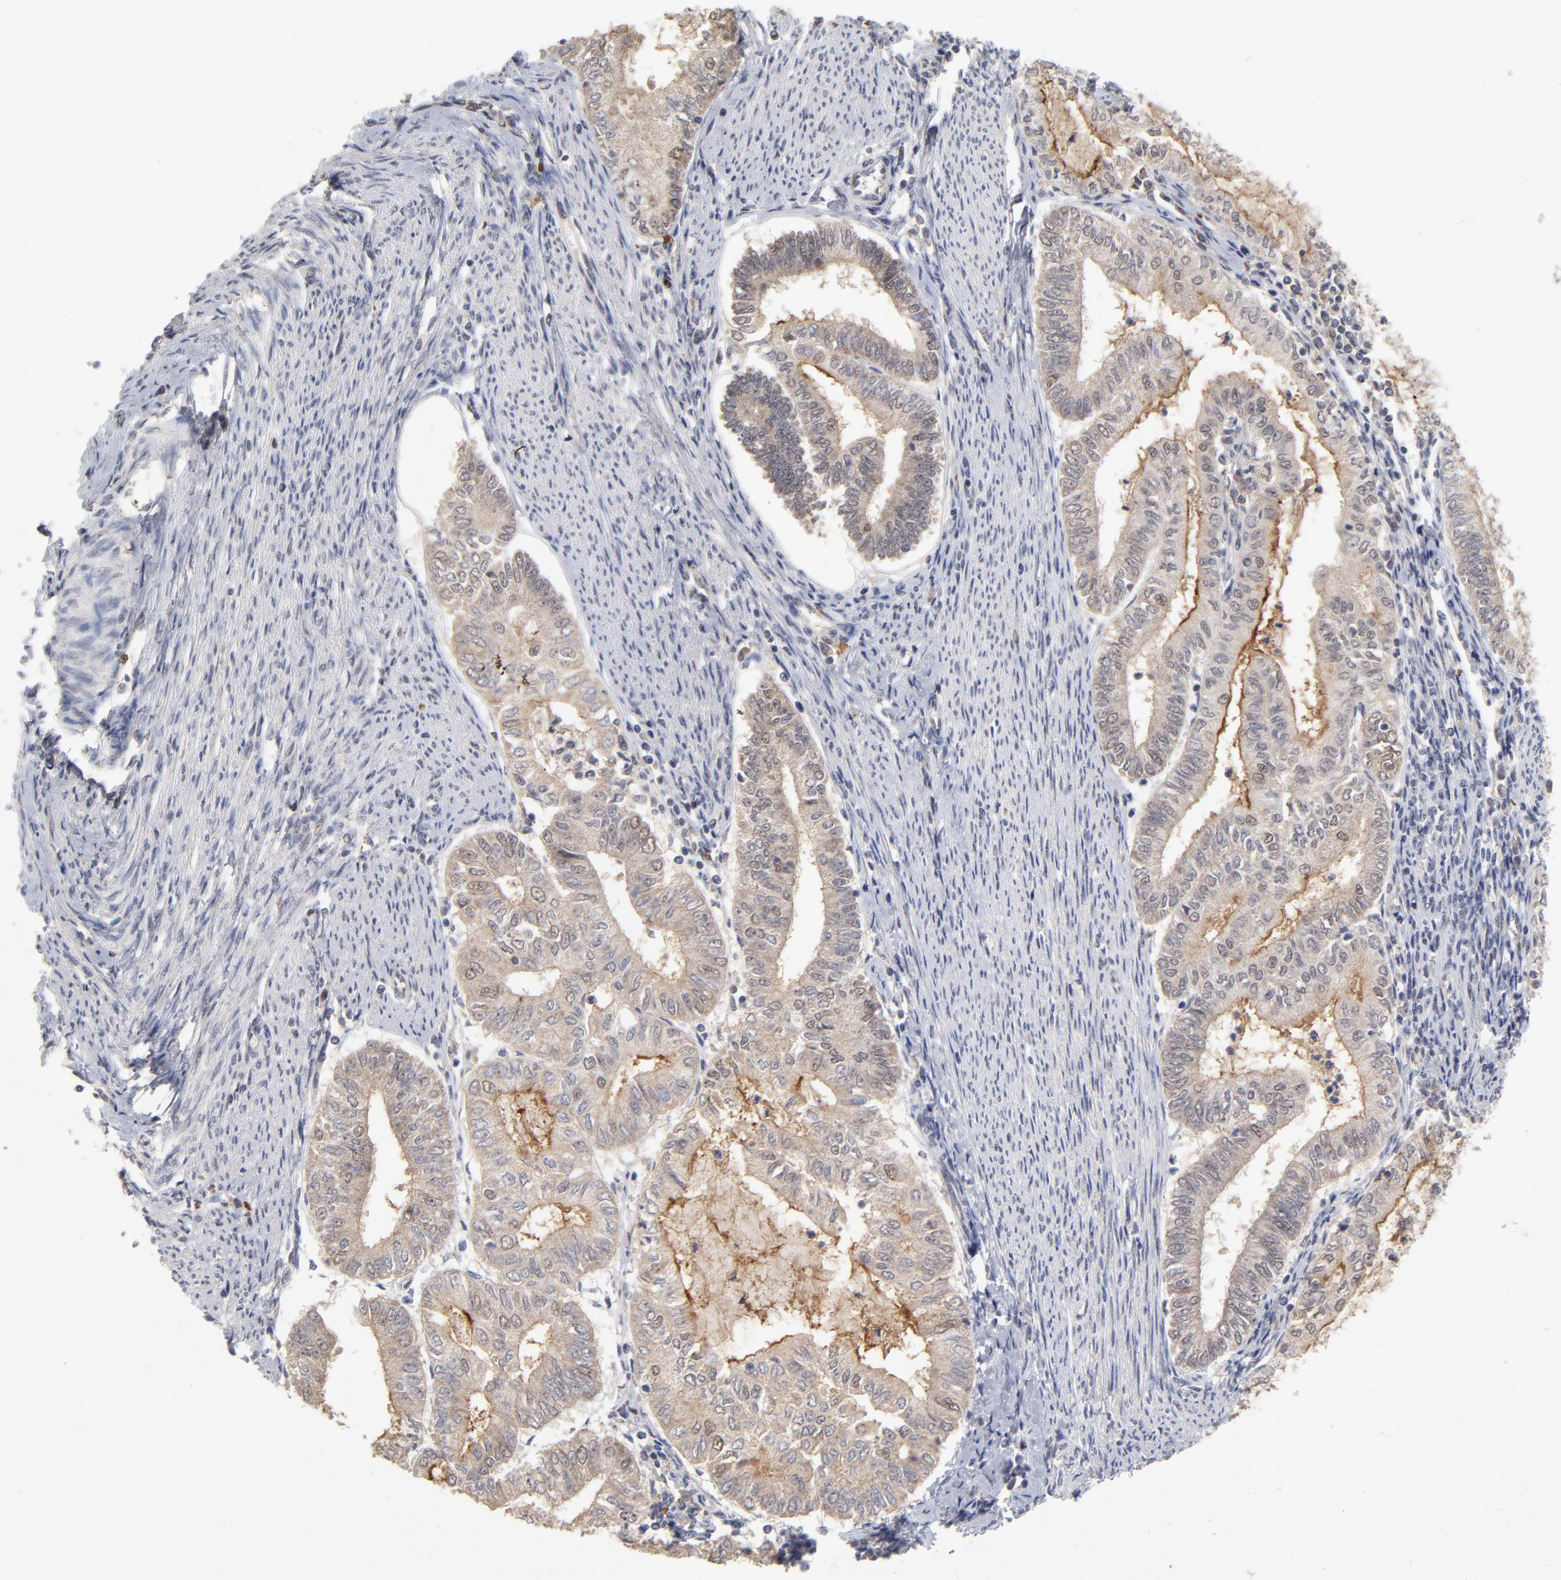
{"staining": {"intensity": "weak", "quantity": ">75%", "location": "cytoplasmic/membranous"}, "tissue": "endometrial cancer", "cell_type": "Tumor cells", "image_type": "cancer", "snomed": [{"axis": "morphology", "description": "Adenocarcinoma, NOS"}, {"axis": "topography", "description": "Endometrium"}], "caption": "Weak cytoplasmic/membranous expression for a protein is seen in approximately >75% of tumor cells of endometrial cancer (adenocarcinoma) using immunohistochemistry.", "gene": "WSB1", "patient": {"sex": "female", "age": 66}}